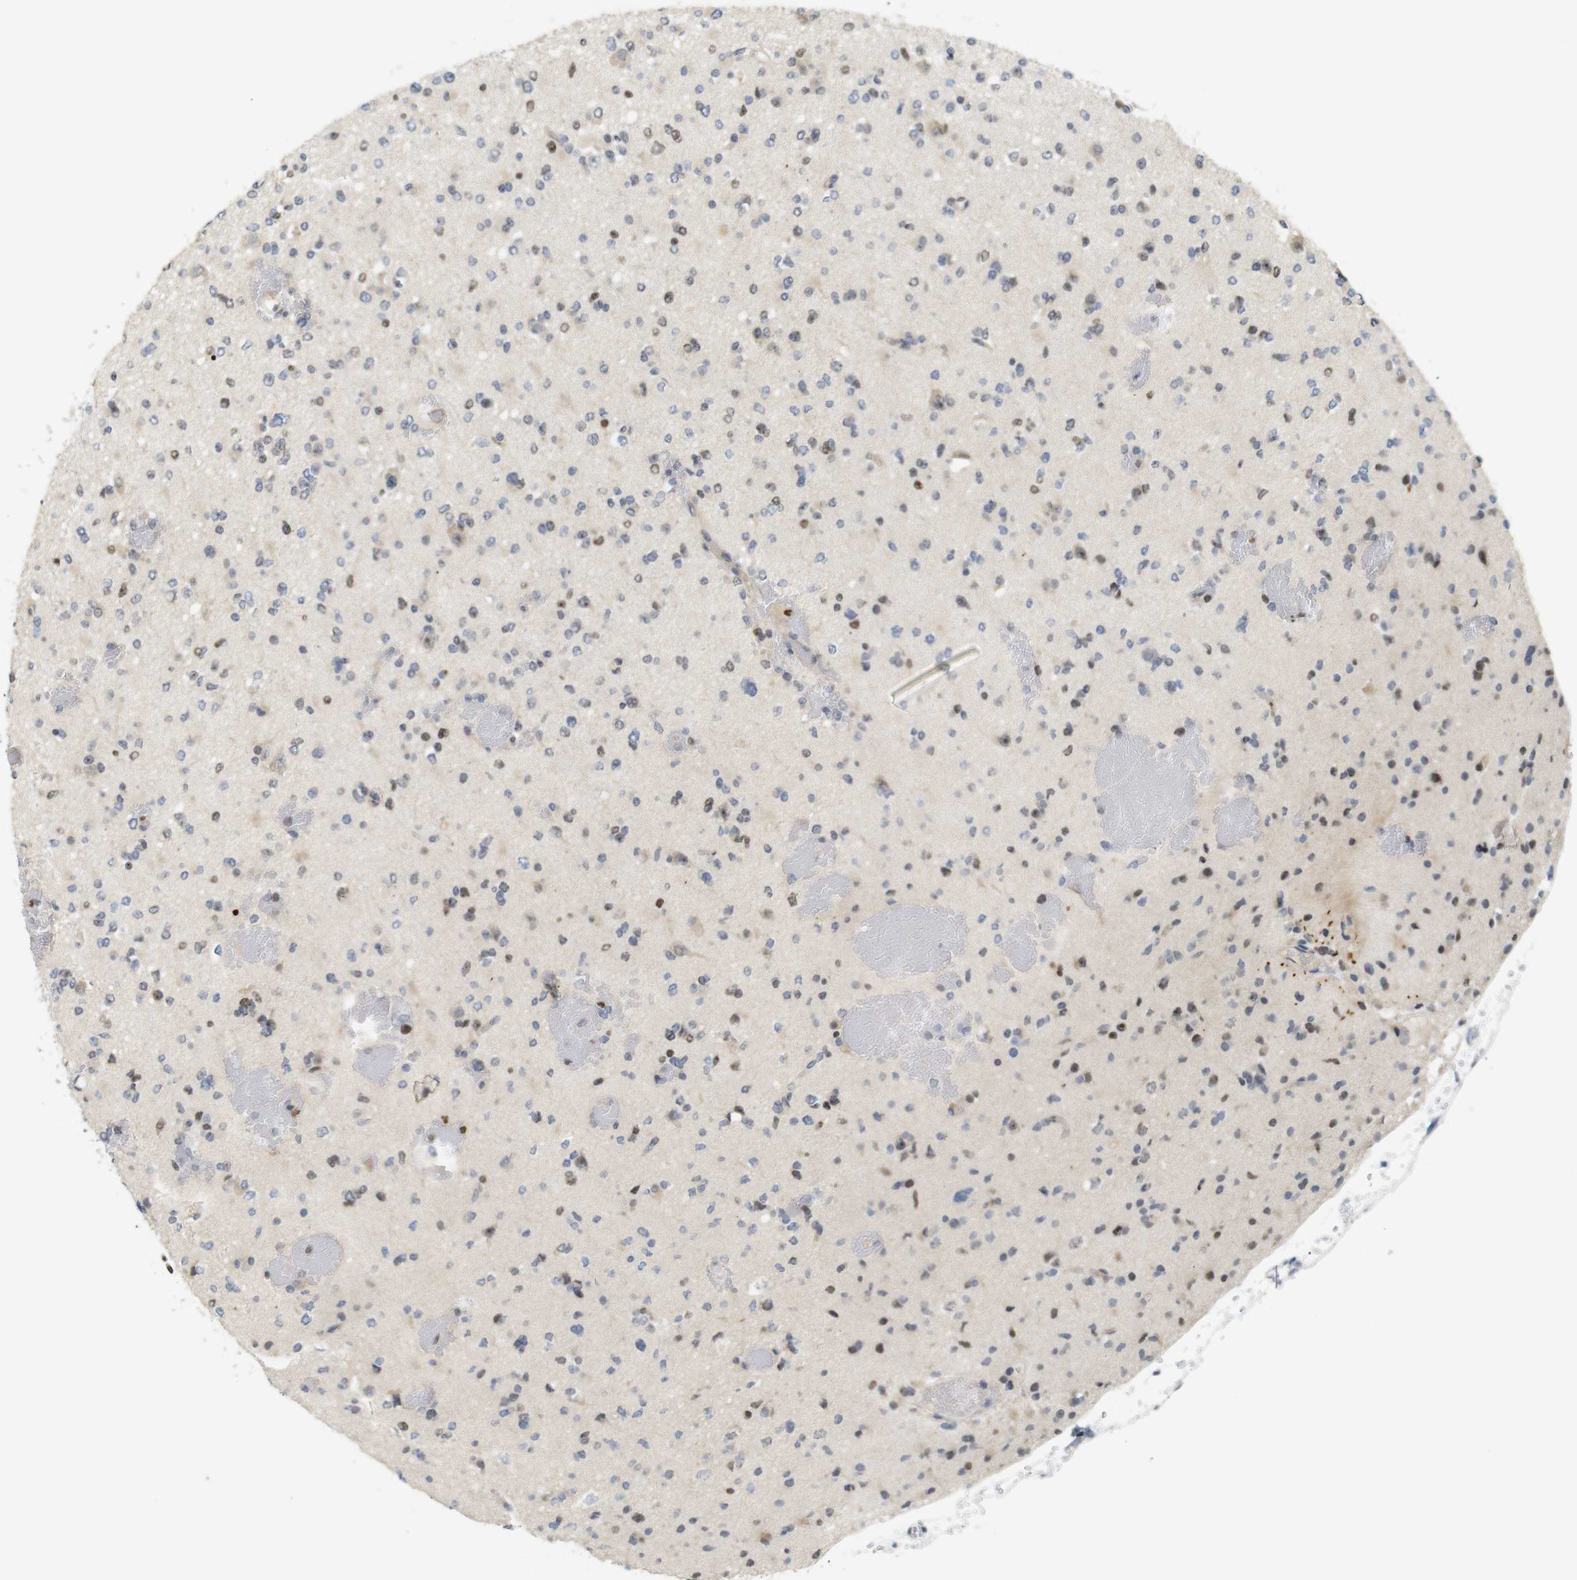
{"staining": {"intensity": "weak", "quantity": "<25%", "location": "nuclear"}, "tissue": "glioma", "cell_type": "Tumor cells", "image_type": "cancer", "snomed": [{"axis": "morphology", "description": "Glioma, malignant, Low grade"}, {"axis": "topography", "description": "Brain"}], "caption": "Immunohistochemistry (IHC) histopathology image of neoplastic tissue: glioma stained with DAB (3,3'-diaminobenzidine) shows no significant protein positivity in tumor cells.", "gene": "MBD1", "patient": {"sex": "female", "age": 22}}